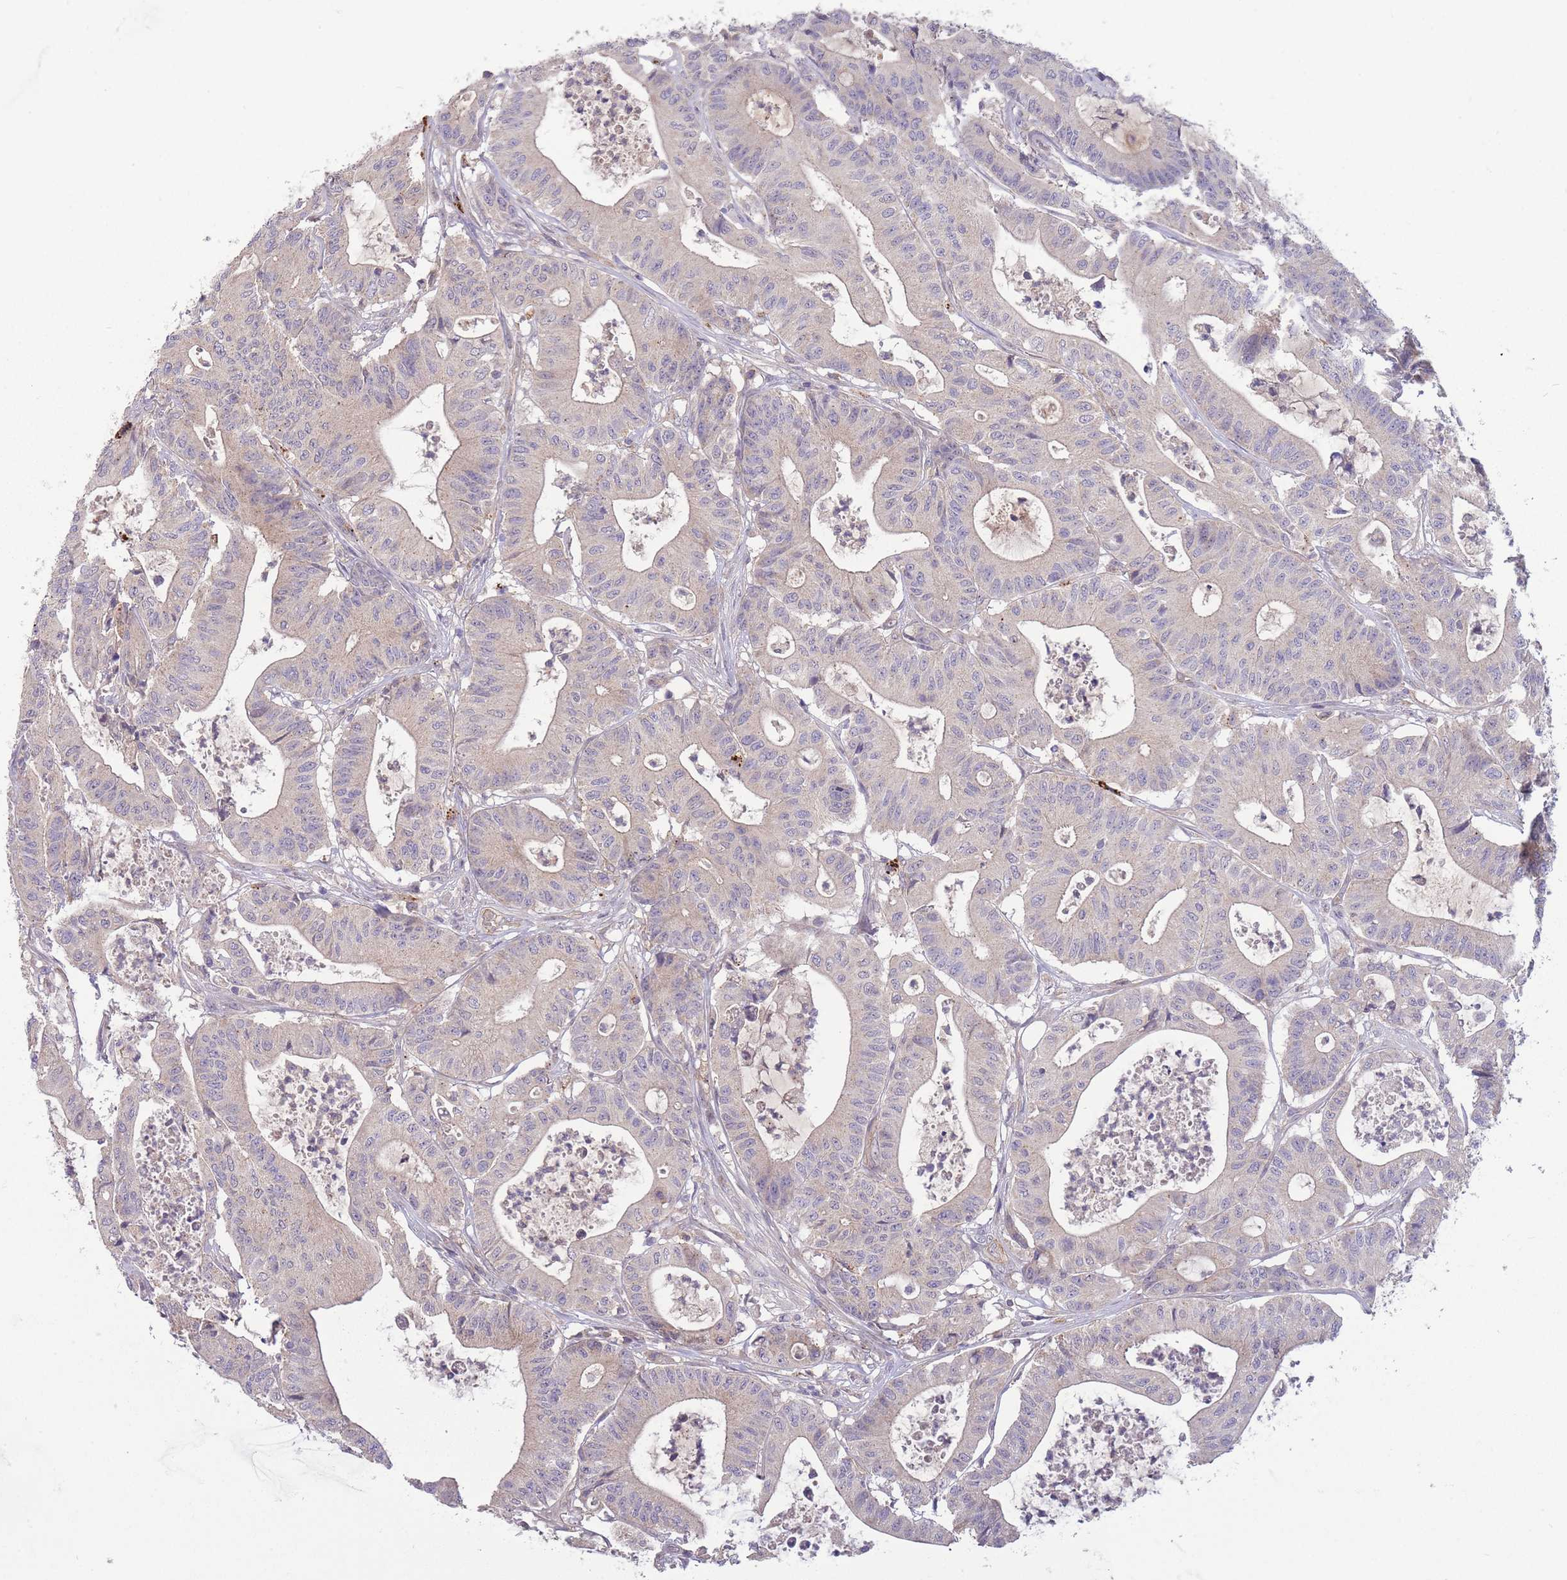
{"staining": {"intensity": "negative", "quantity": "none", "location": "none"}, "tissue": "colorectal cancer", "cell_type": "Tumor cells", "image_type": "cancer", "snomed": [{"axis": "morphology", "description": "Adenocarcinoma, NOS"}, {"axis": "topography", "description": "Colon"}], "caption": "This is an immunohistochemistry (IHC) image of human colorectal cancer. There is no expression in tumor cells.", "gene": "NDUFAF5", "patient": {"sex": "female", "age": 84}}